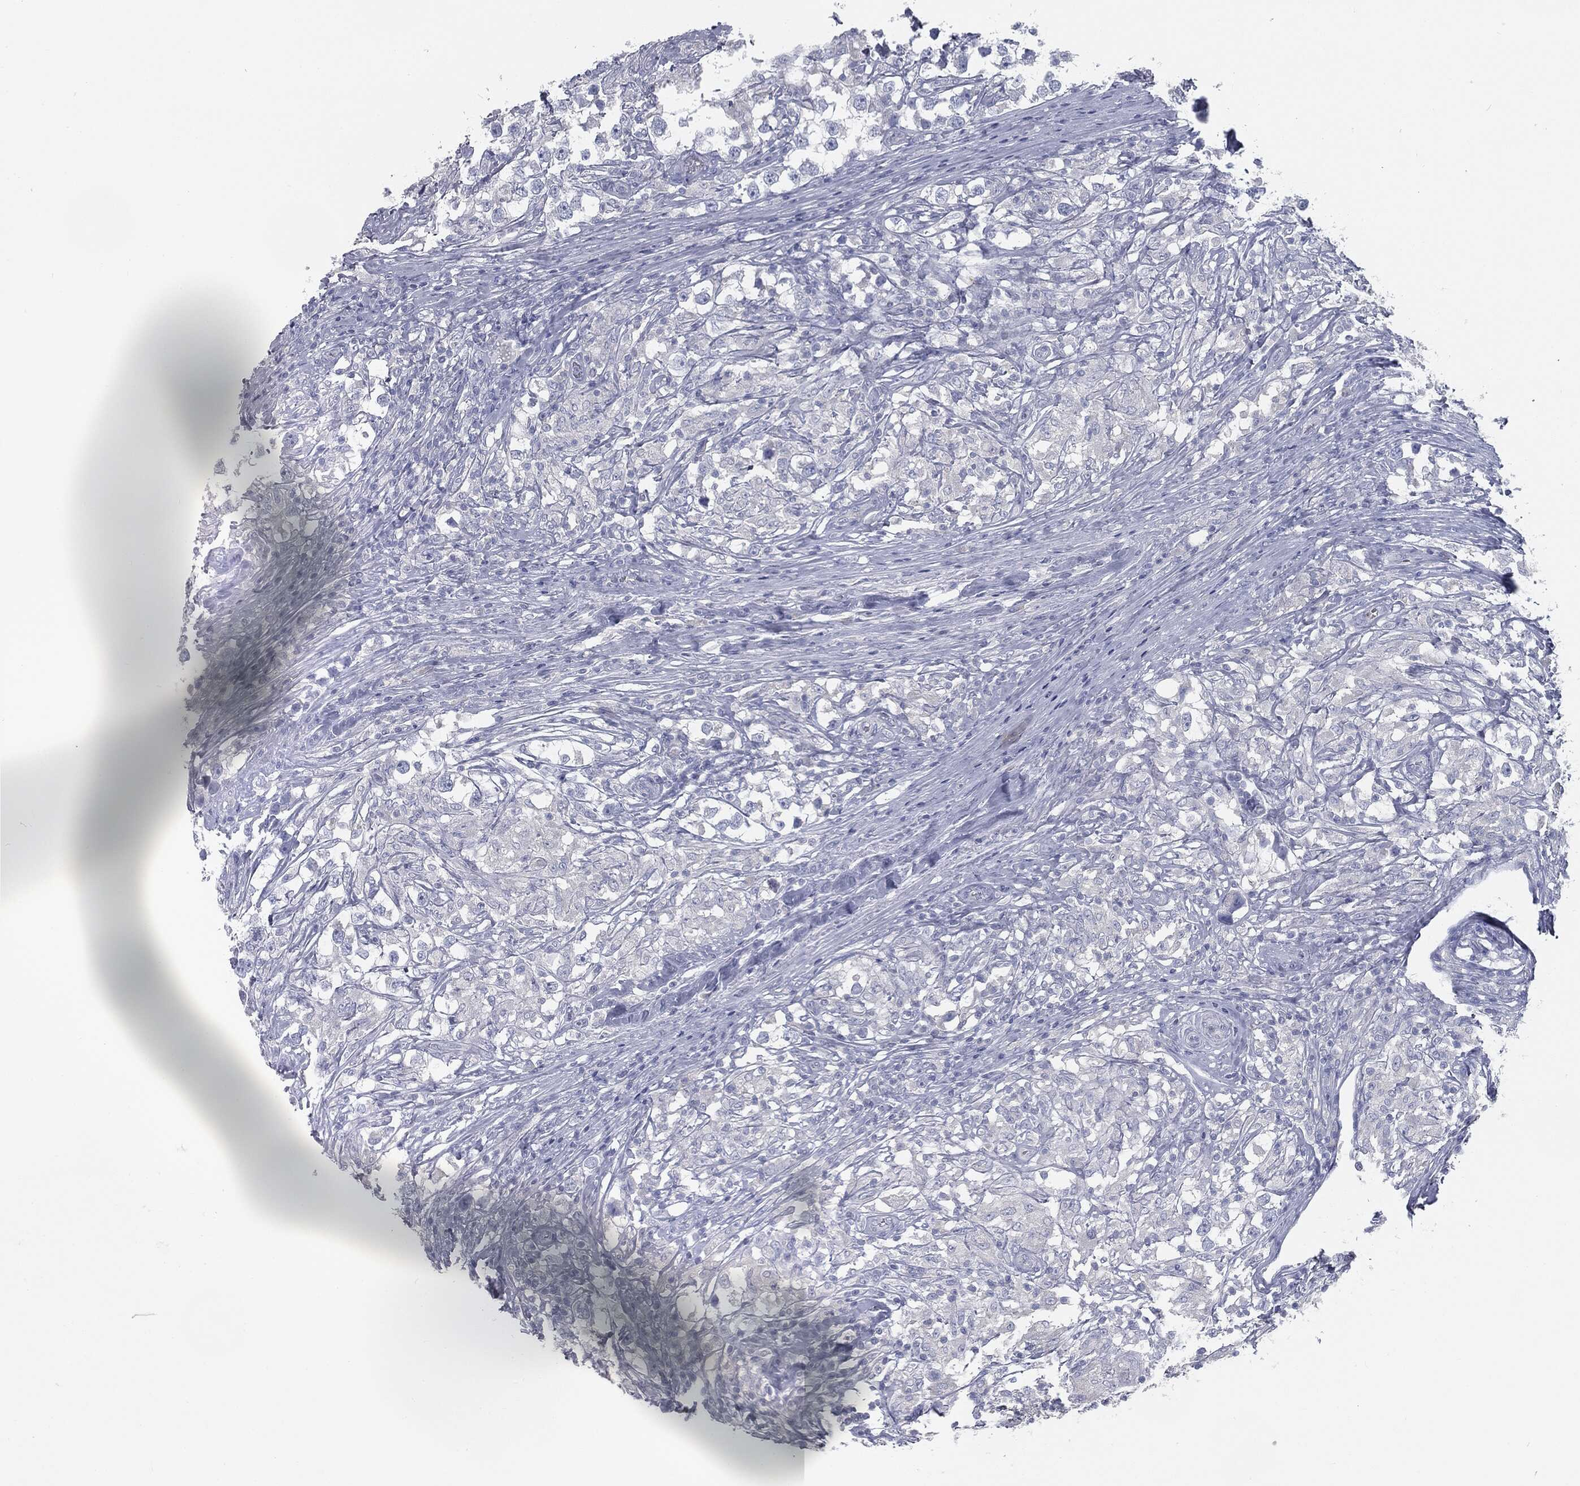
{"staining": {"intensity": "negative", "quantity": "none", "location": "none"}, "tissue": "testis cancer", "cell_type": "Tumor cells", "image_type": "cancer", "snomed": [{"axis": "morphology", "description": "Seminoma, NOS"}, {"axis": "topography", "description": "Testis"}], "caption": "The photomicrograph exhibits no staining of tumor cells in testis cancer (seminoma).", "gene": "CAV3", "patient": {"sex": "male", "age": 46}}